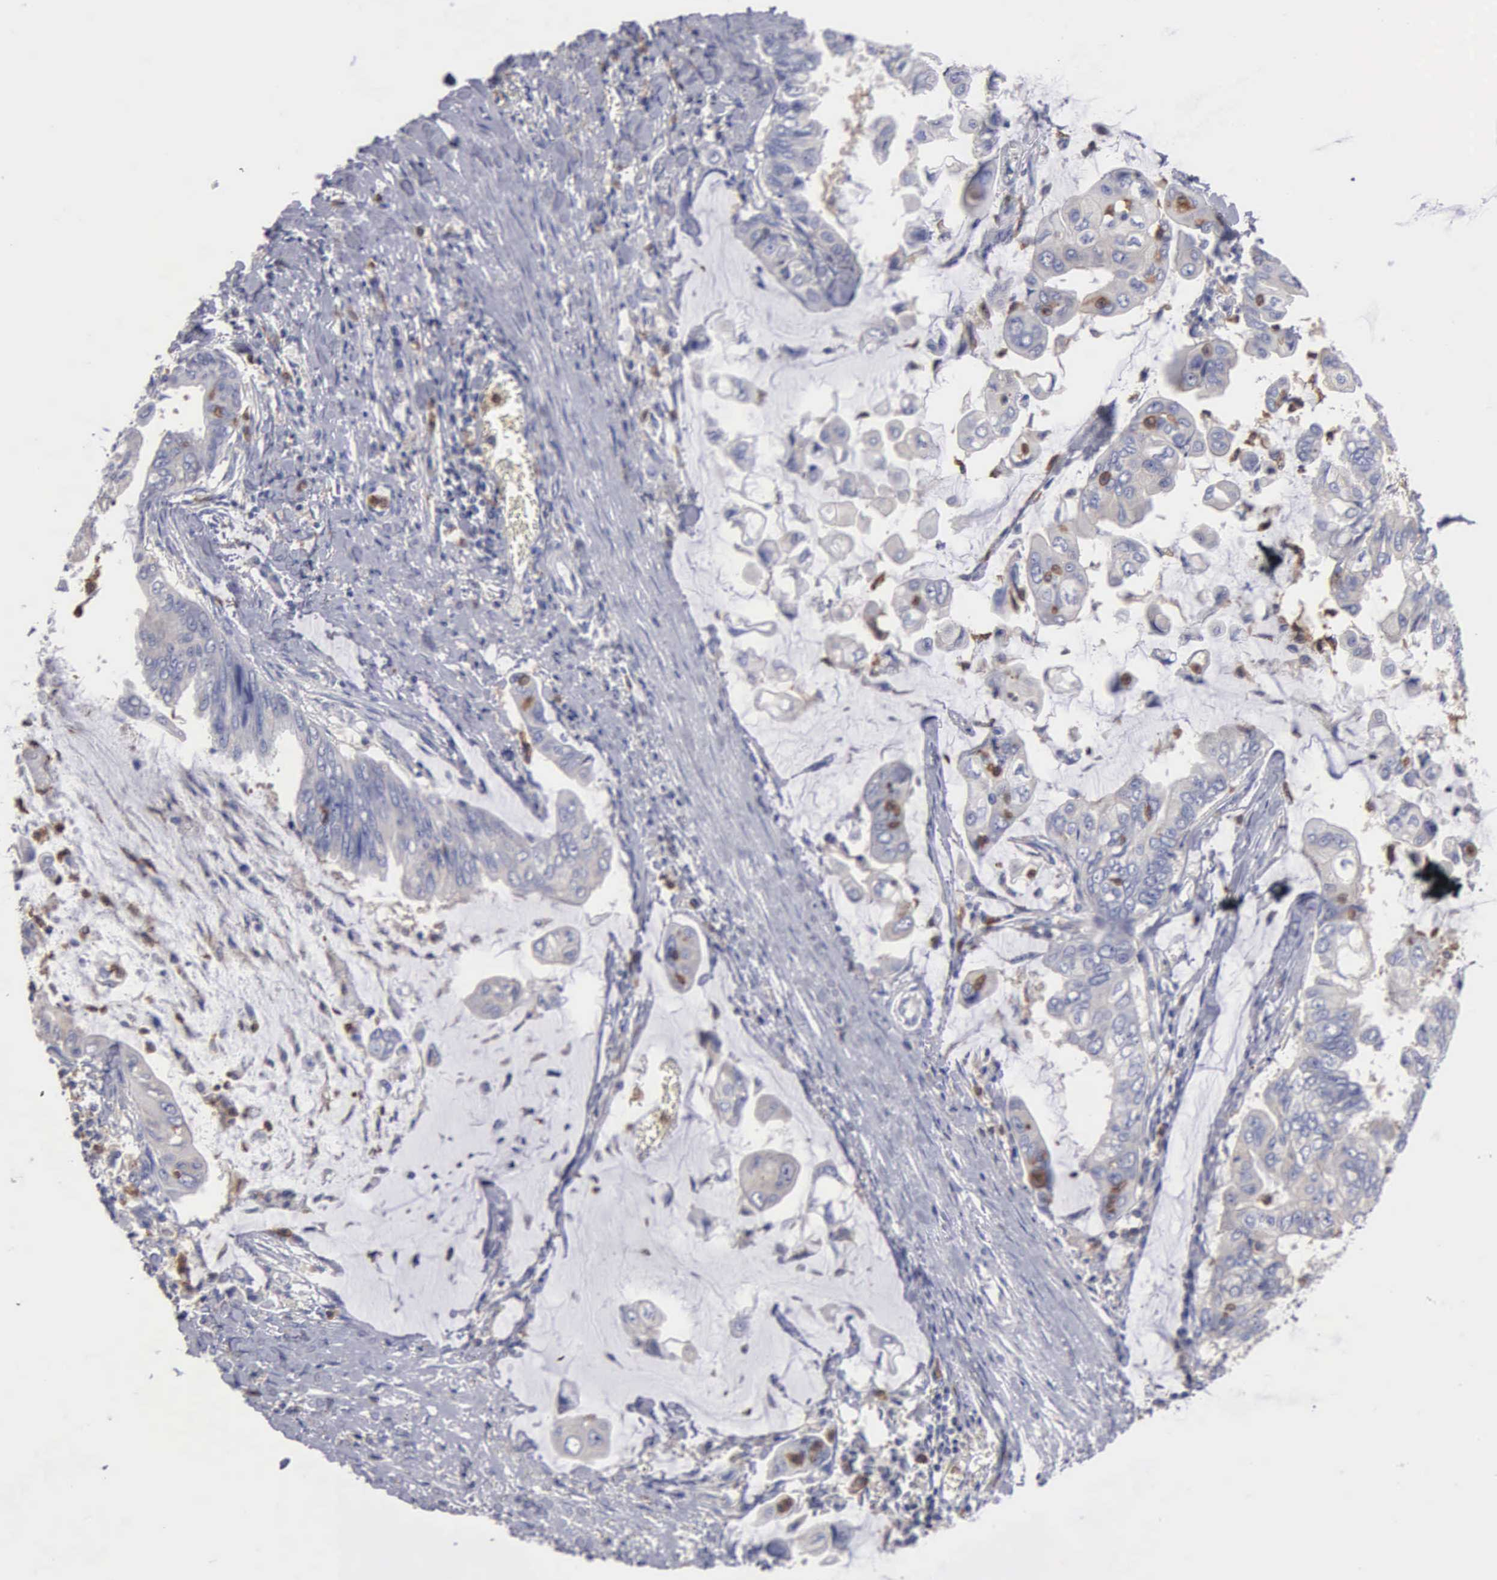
{"staining": {"intensity": "negative", "quantity": "none", "location": "none"}, "tissue": "stomach cancer", "cell_type": "Tumor cells", "image_type": "cancer", "snomed": [{"axis": "morphology", "description": "Adenocarcinoma, NOS"}, {"axis": "topography", "description": "Stomach, upper"}], "caption": "This is an immunohistochemistry histopathology image of stomach cancer (adenocarcinoma). There is no positivity in tumor cells.", "gene": "G6PD", "patient": {"sex": "male", "age": 80}}